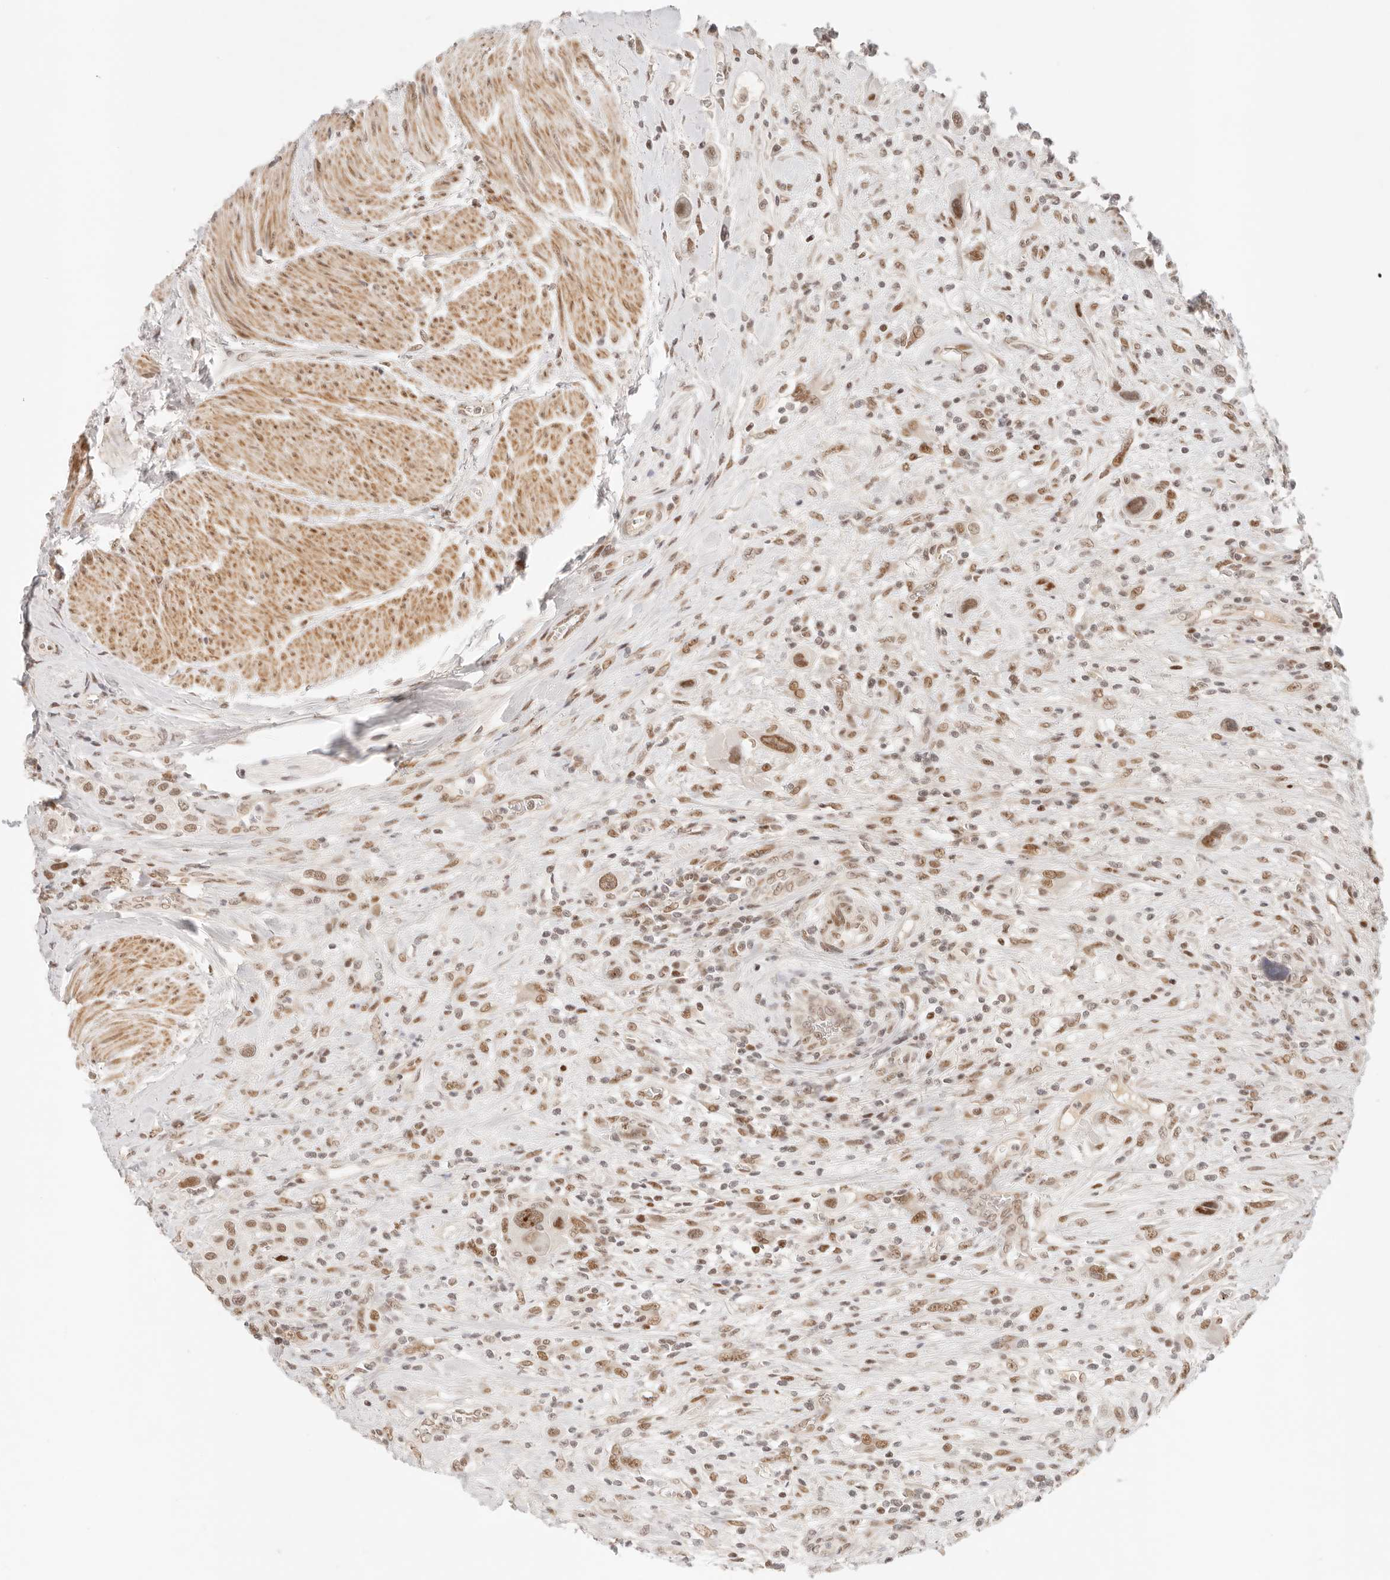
{"staining": {"intensity": "moderate", "quantity": ">75%", "location": "nuclear"}, "tissue": "urothelial cancer", "cell_type": "Tumor cells", "image_type": "cancer", "snomed": [{"axis": "morphology", "description": "Urothelial carcinoma, High grade"}, {"axis": "topography", "description": "Urinary bladder"}], "caption": "Human urothelial cancer stained for a protein (brown) displays moderate nuclear positive staining in about >75% of tumor cells.", "gene": "HOXC5", "patient": {"sex": "male", "age": 50}}